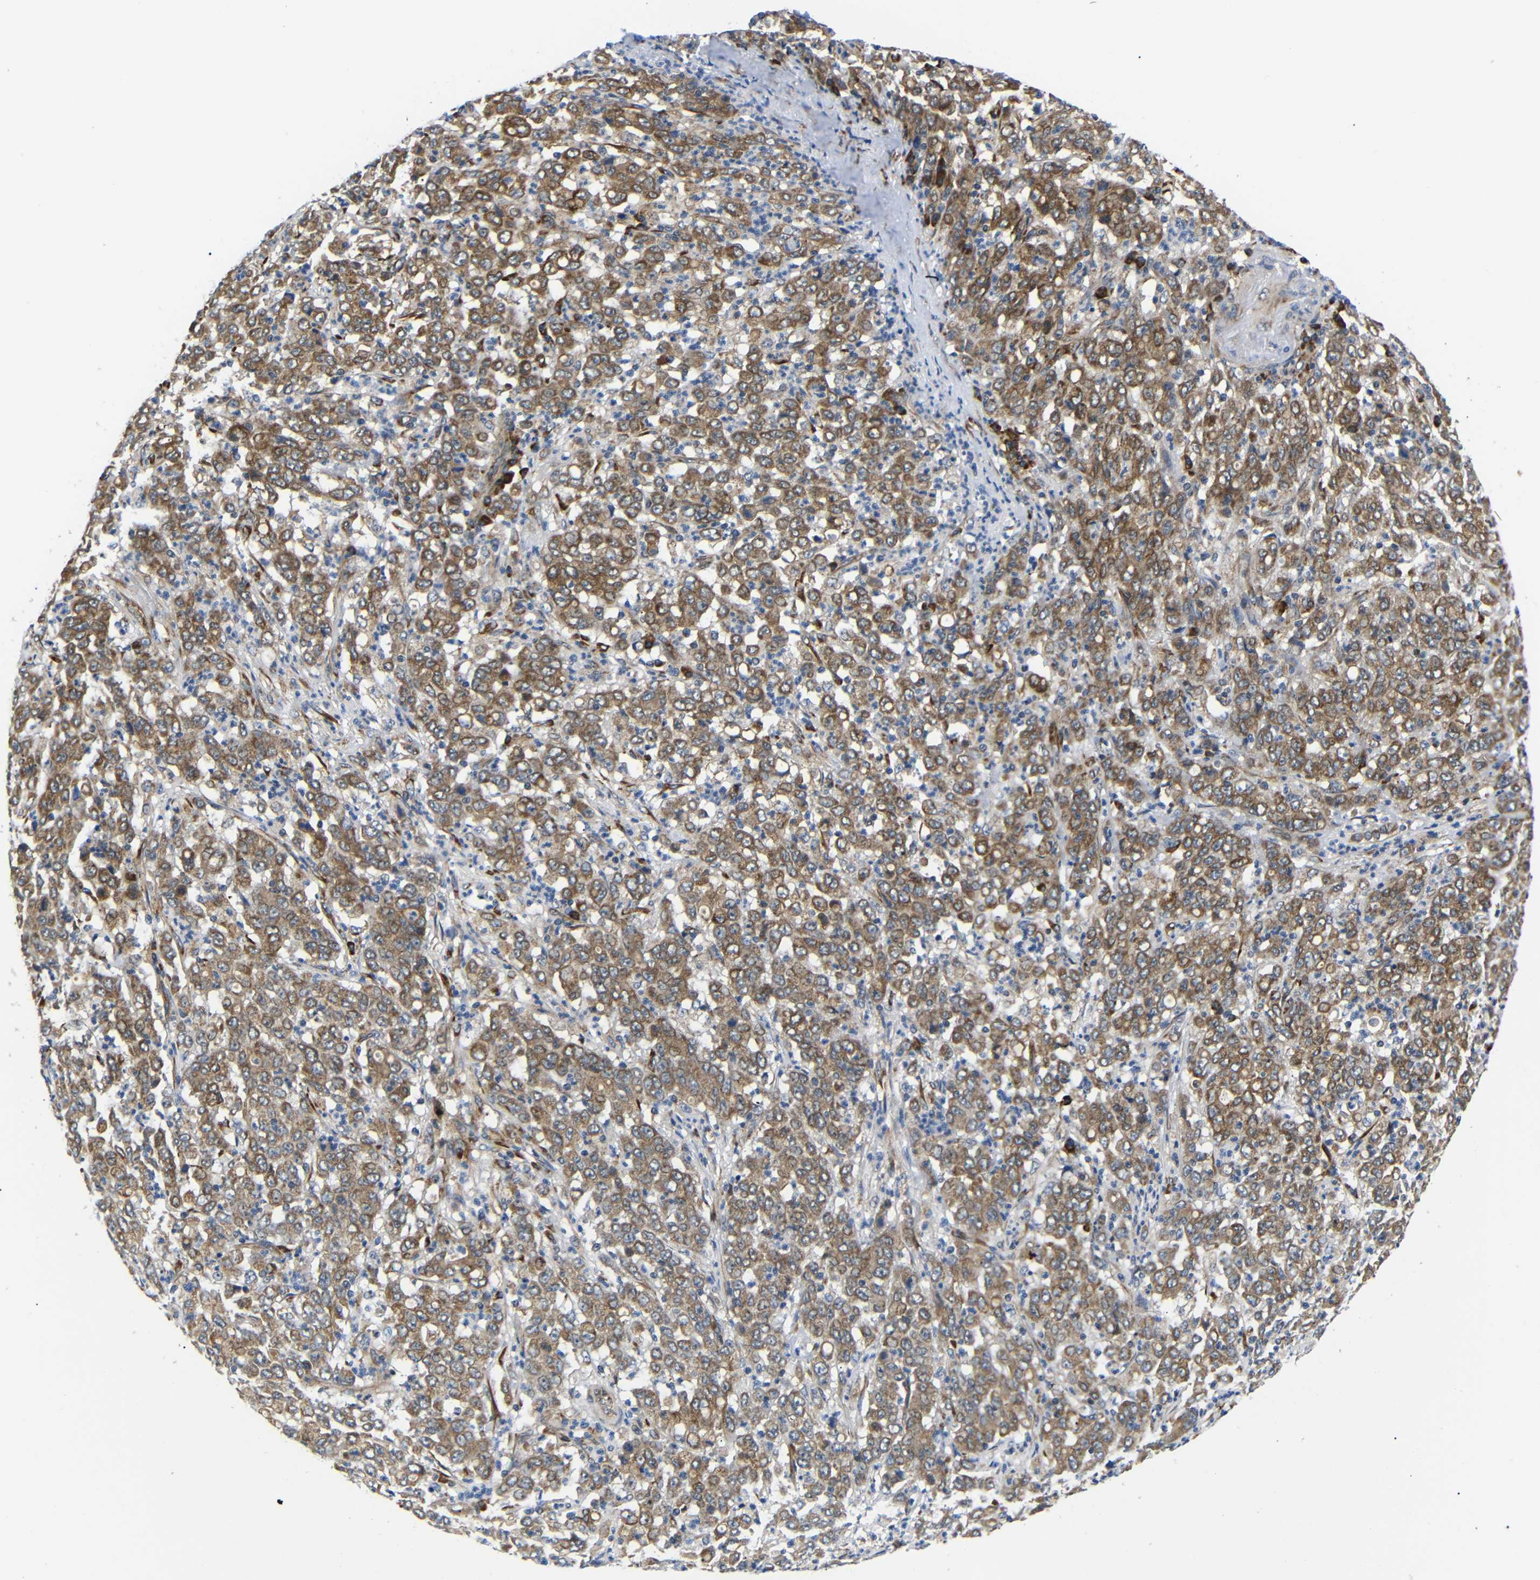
{"staining": {"intensity": "moderate", "quantity": ">75%", "location": "cytoplasmic/membranous"}, "tissue": "stomach cancer", "cell_type": "Tumor cells", "image_type": "cancer", "snomed": [{"axis": "morphology", "description": "Adenocarcinoma, NOS"}, {"axis": "topography", "description": "Stomach, lower"}], "caption": "Stomach adenocarcinoma stained with DAB (3,3'-diaminobenzidine) immunohistochemistry exhibits medium levels of moderate cytoplasmic/membranous expression in about >75% of tumor cells. (Brightfield microscopy of DAB IHC at high magnification).", "gene": "KANK4", "patient": {"sex": "female", "age": 71}}